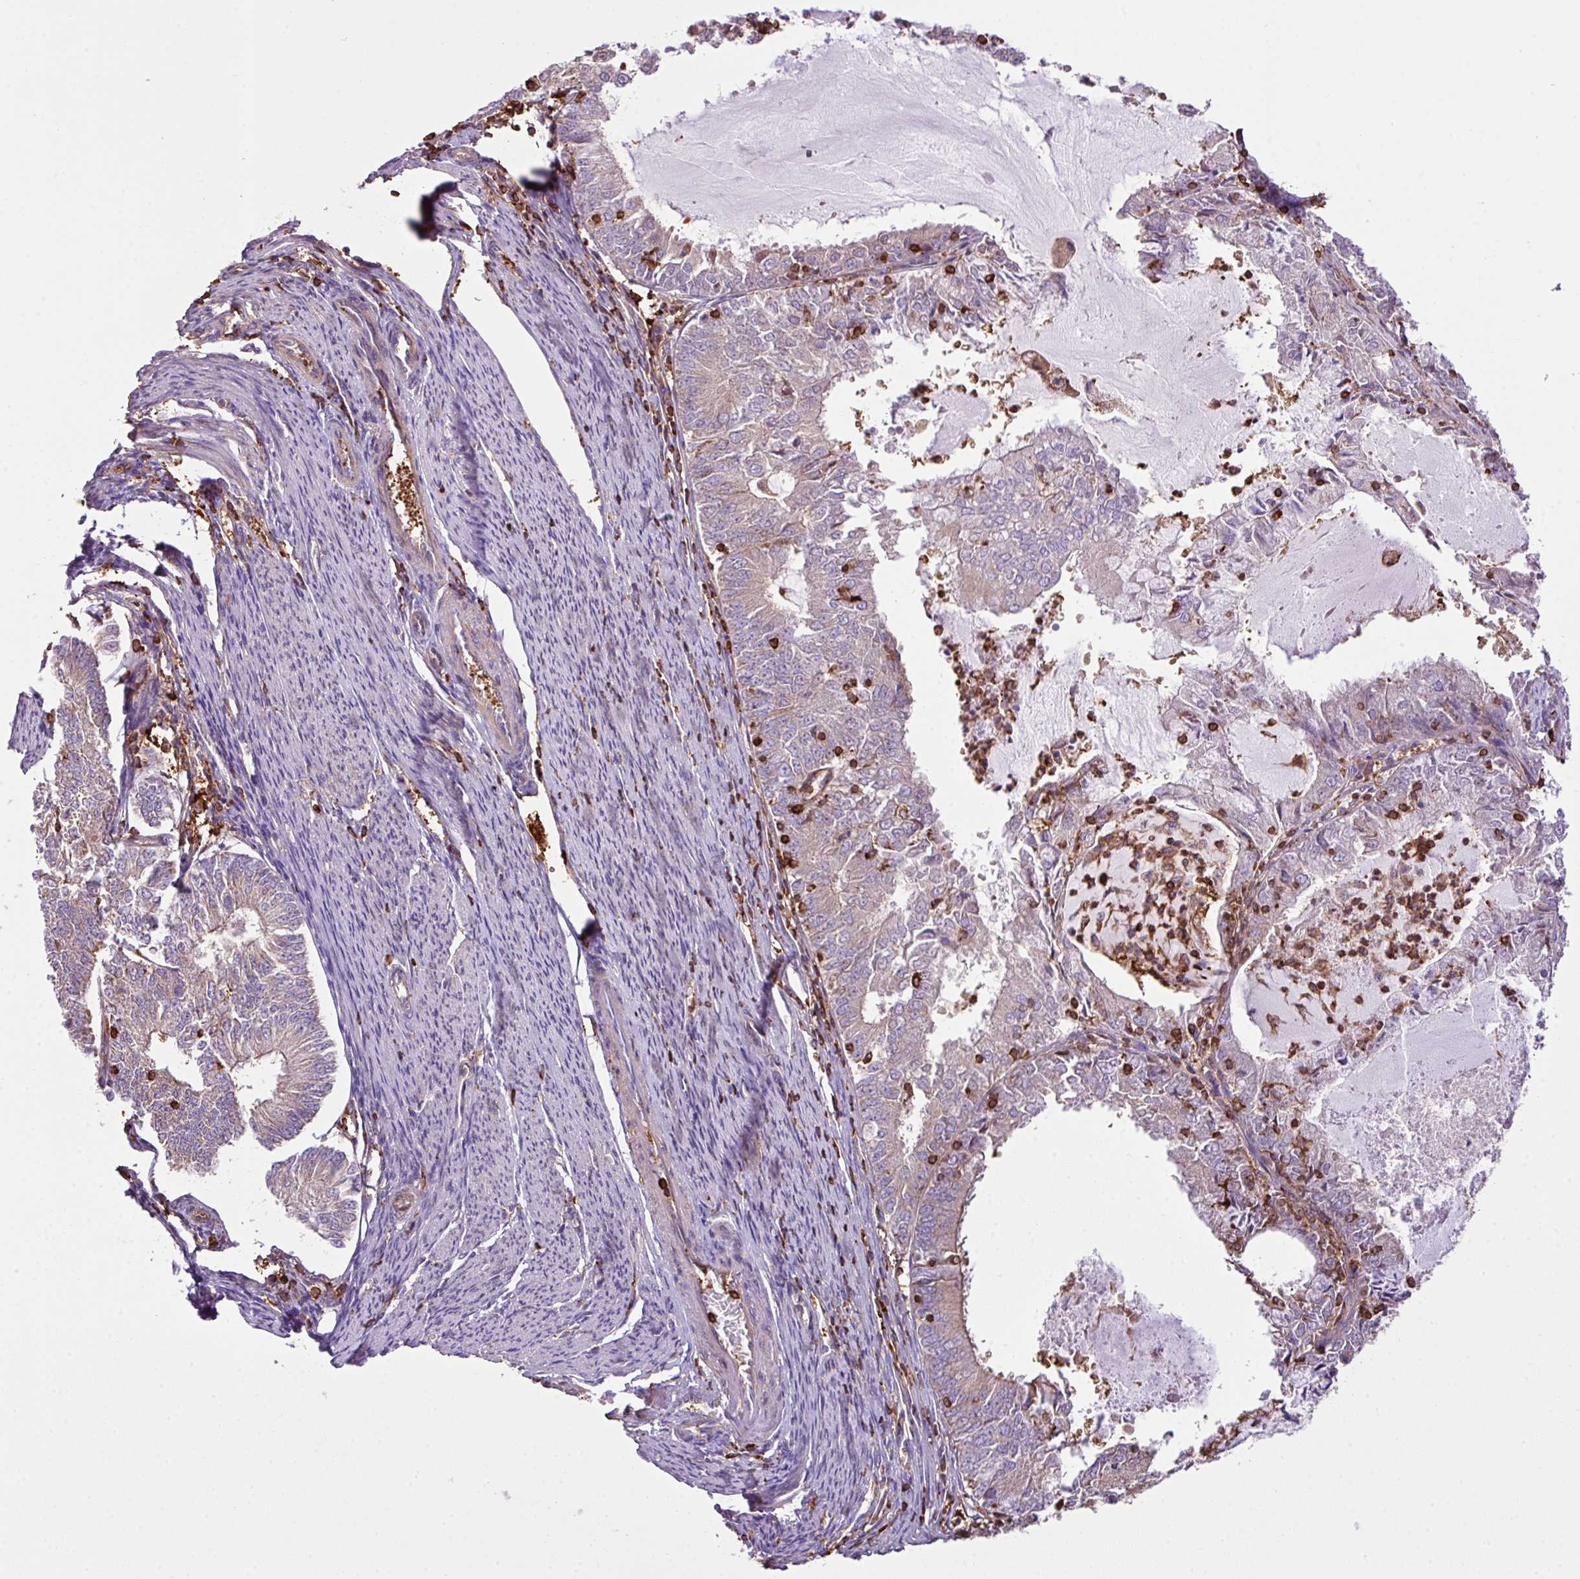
{"staining": {"intensity": "negative", "quantity": "none", "location": "none"}, "tissue": "endometrial cancer", "cell_type": "Tumor cells", "image_type": "cancer", "snomed": [{"axis": "morphology", "description": "Adenocarcinoma, NOS"}, {"axis": "topography", "description": "Endometrium"}], "caption": "This is an immunohistochemistry (IHC) micrograph of human adenocarcinoma (endometrial). There is no staining in tumor cells.", "gene": "PGAP6", "patient": {"sex": "female", "age": 57}}